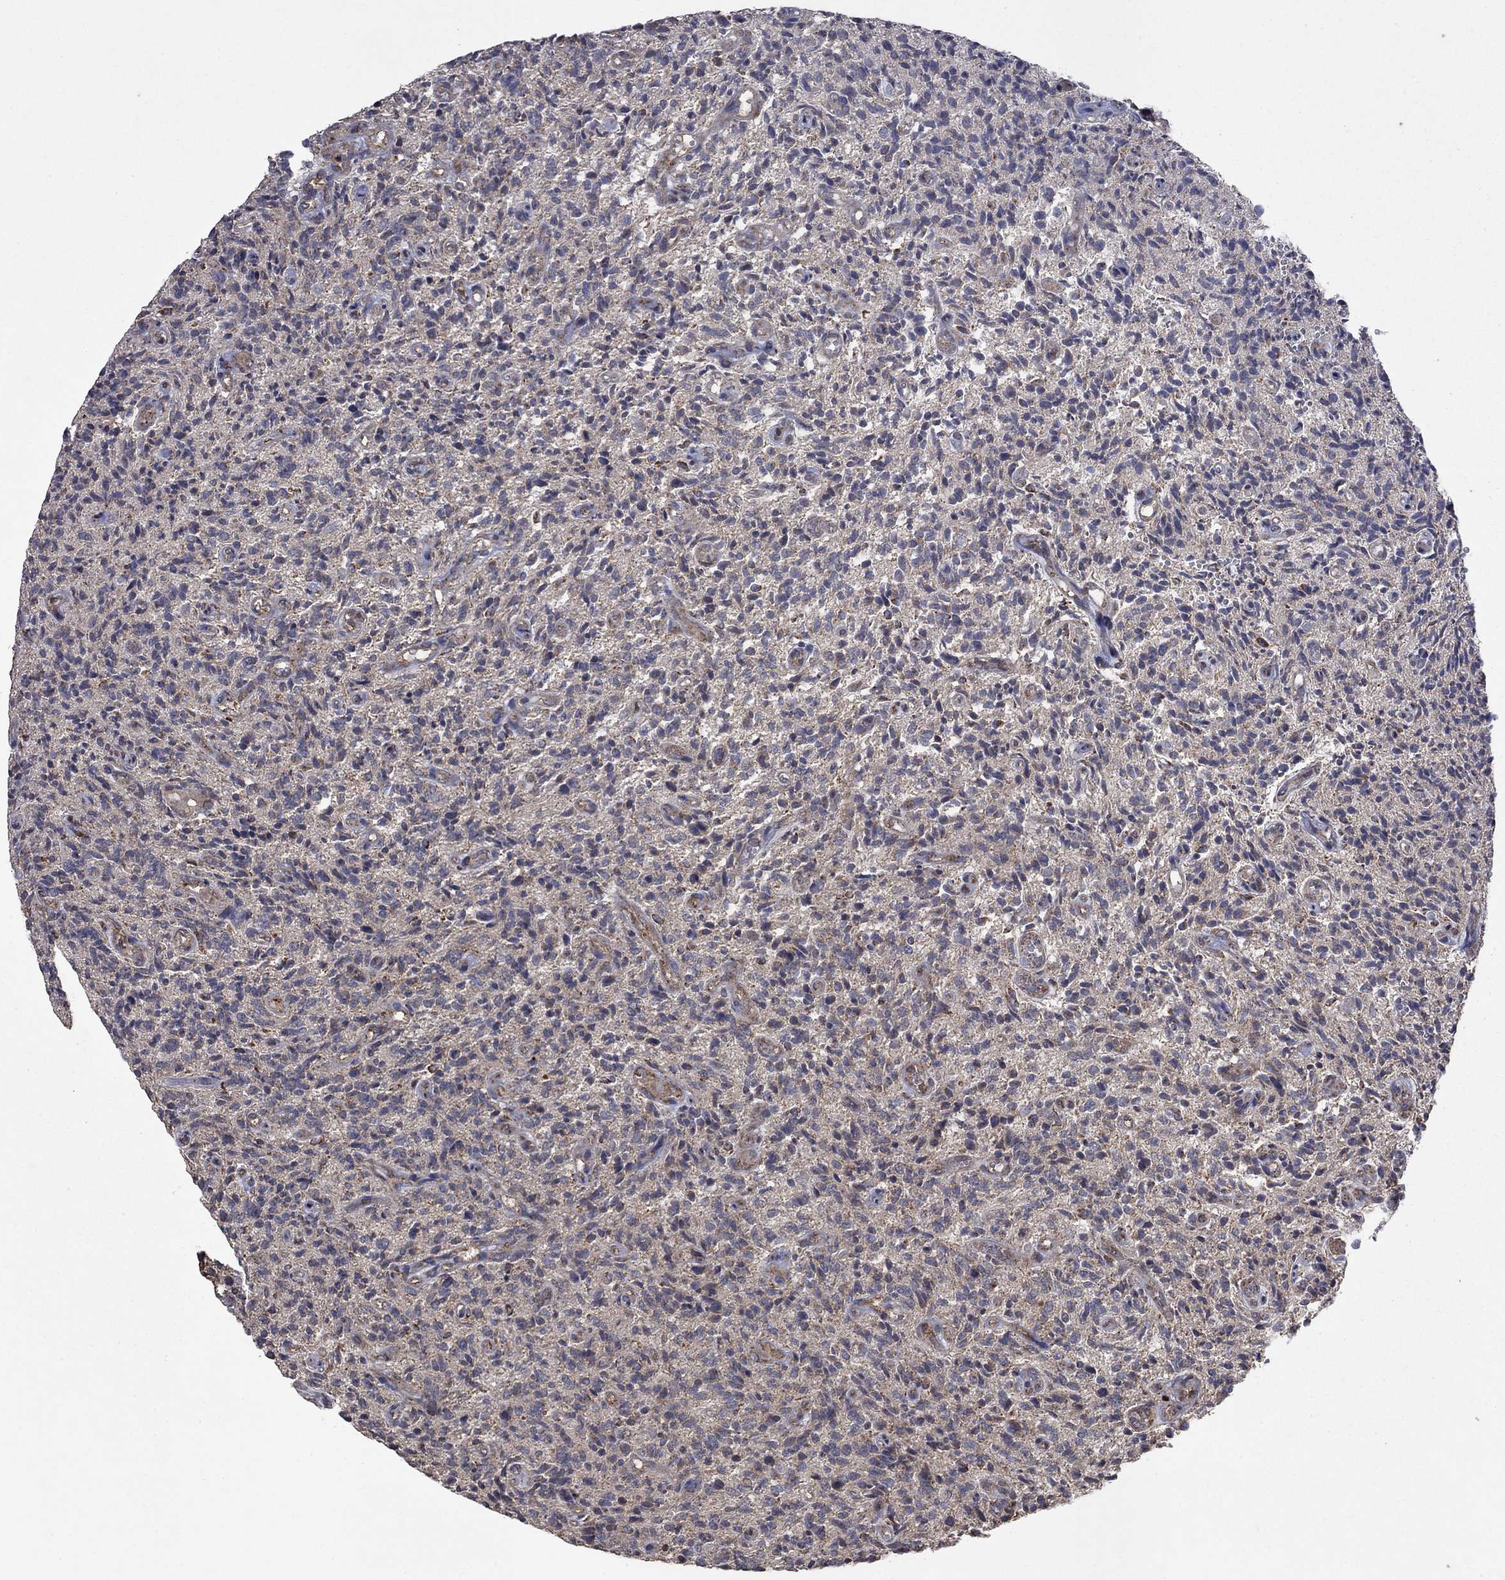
{"staining": {"intensity": "negative", "quantity": "none", "location": "none"}, "tissue": "glioma", "cell_type": "Tumor cells", "image_type": "cancer", "snomed": [{"axis": "morphology", "description": "Glioma, malignant, High grade"}, {"axis": "topography", "description": "Brain"}], "caption": "Immunohistochemistry (IHC) micrograph of neoplastic tissue: glioma stained with DAB (3,3'-diaminobenzidine) displays no significant protein positivity in tumor cells.", "gene": "DPH1", "patient": {"sex": "male", "age": 64}}